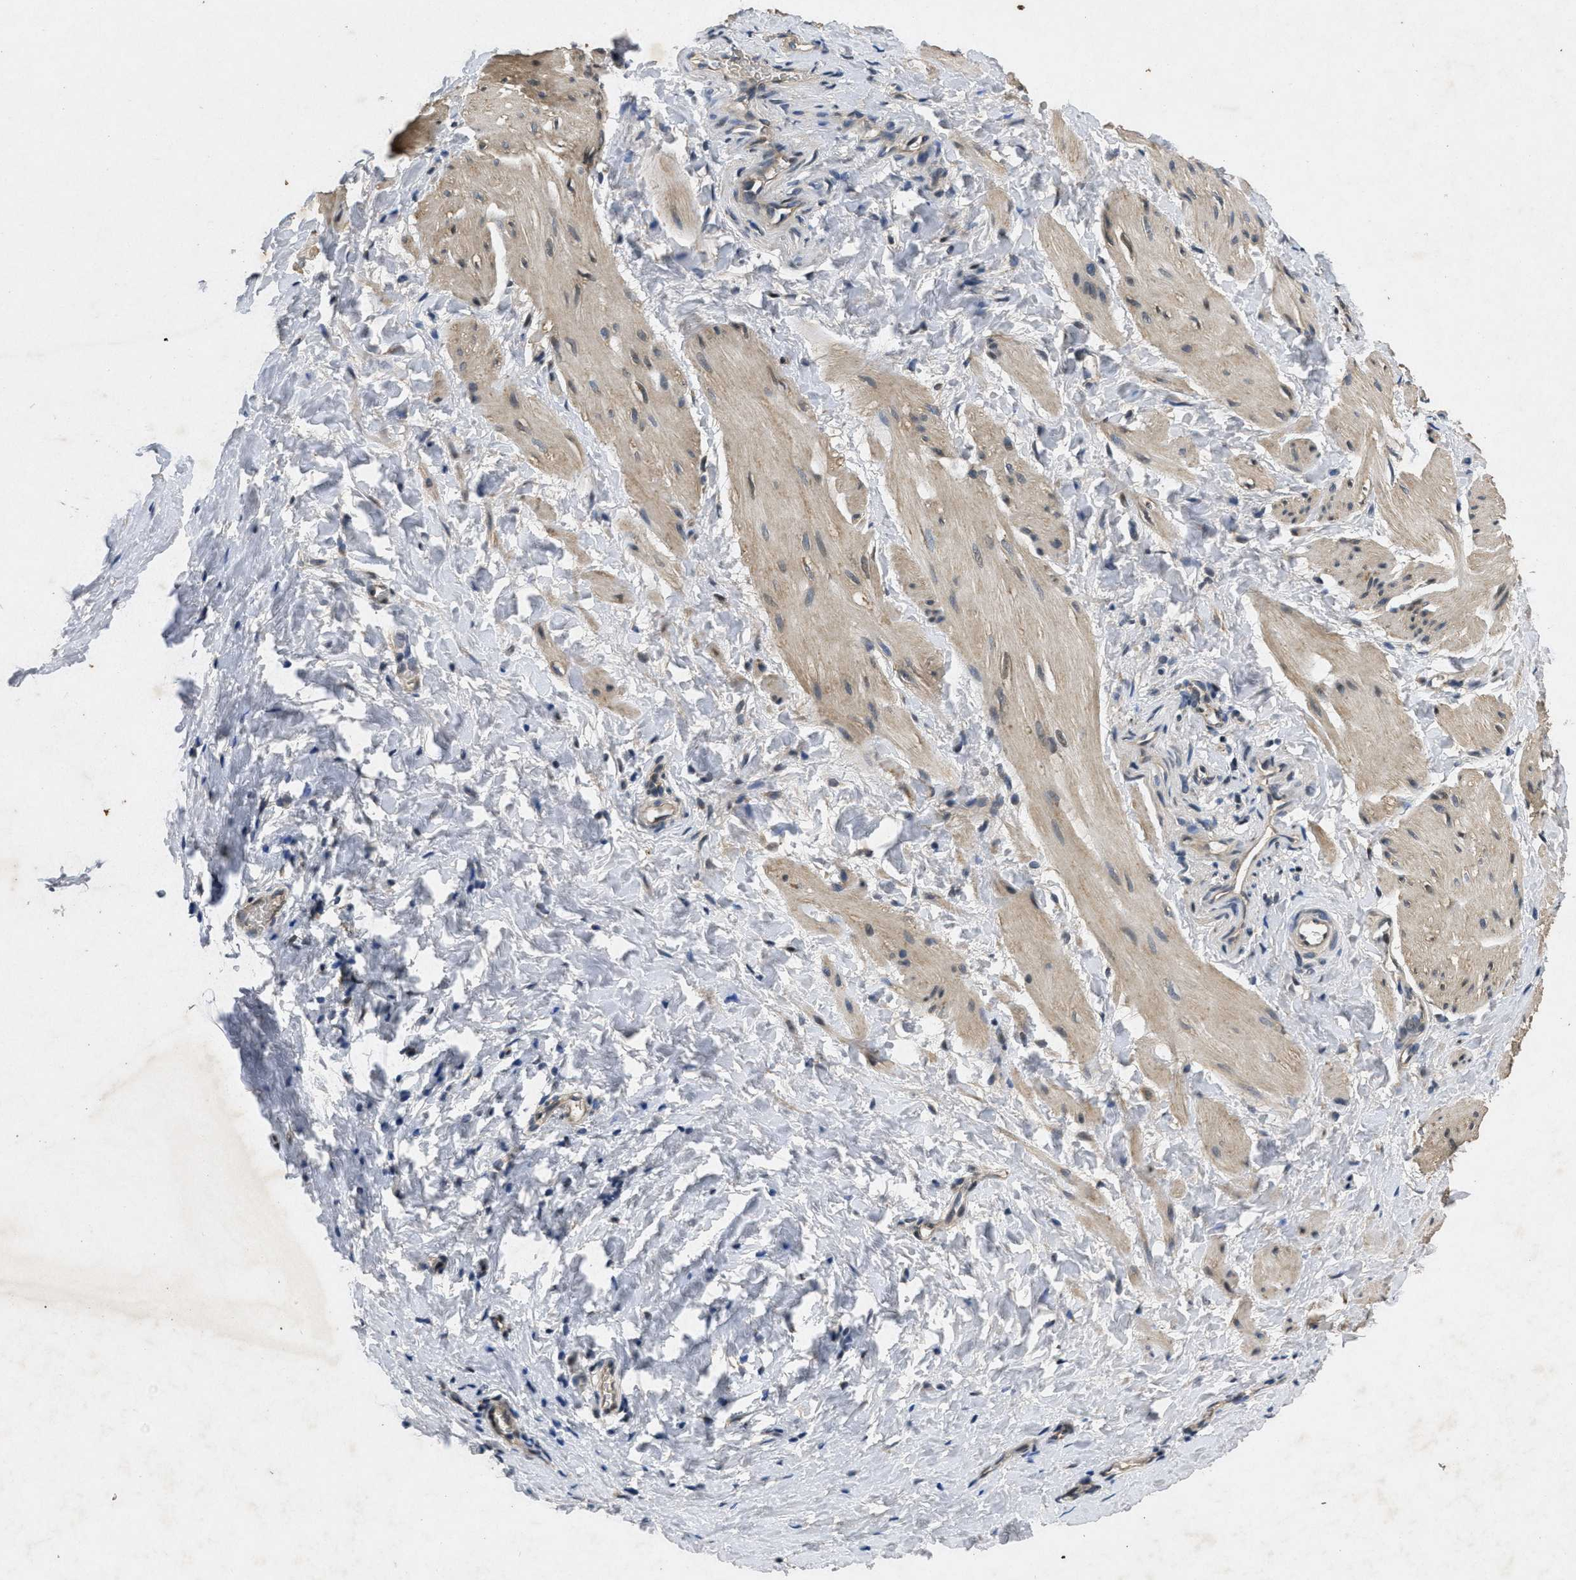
{"staining": {"intensity": "weak", "quantity": "25%-75%", "location": "cytoplasmic/membranous"}, "tissue": "smooth muscle", "cell_type": "Smooth muscle cells", "image_type": "normal", "snomed": [{"axis": "morphology", "description": "Normal tissue, NOS"}, {"axis": "topography", "description": "Smooth muscle"}], "caption": "DAB (3,3'-diaminobenzidine) immunohistochemical staining of normal smooth muscle displays weak cytoplasmic/membranous protein staining in about 25%-75% of smooth muscle cells. (IHC, brightfield microscopy, high magnification).", "gene": "PAPOLG", "patient": {"sex": "male", "age": 16}}